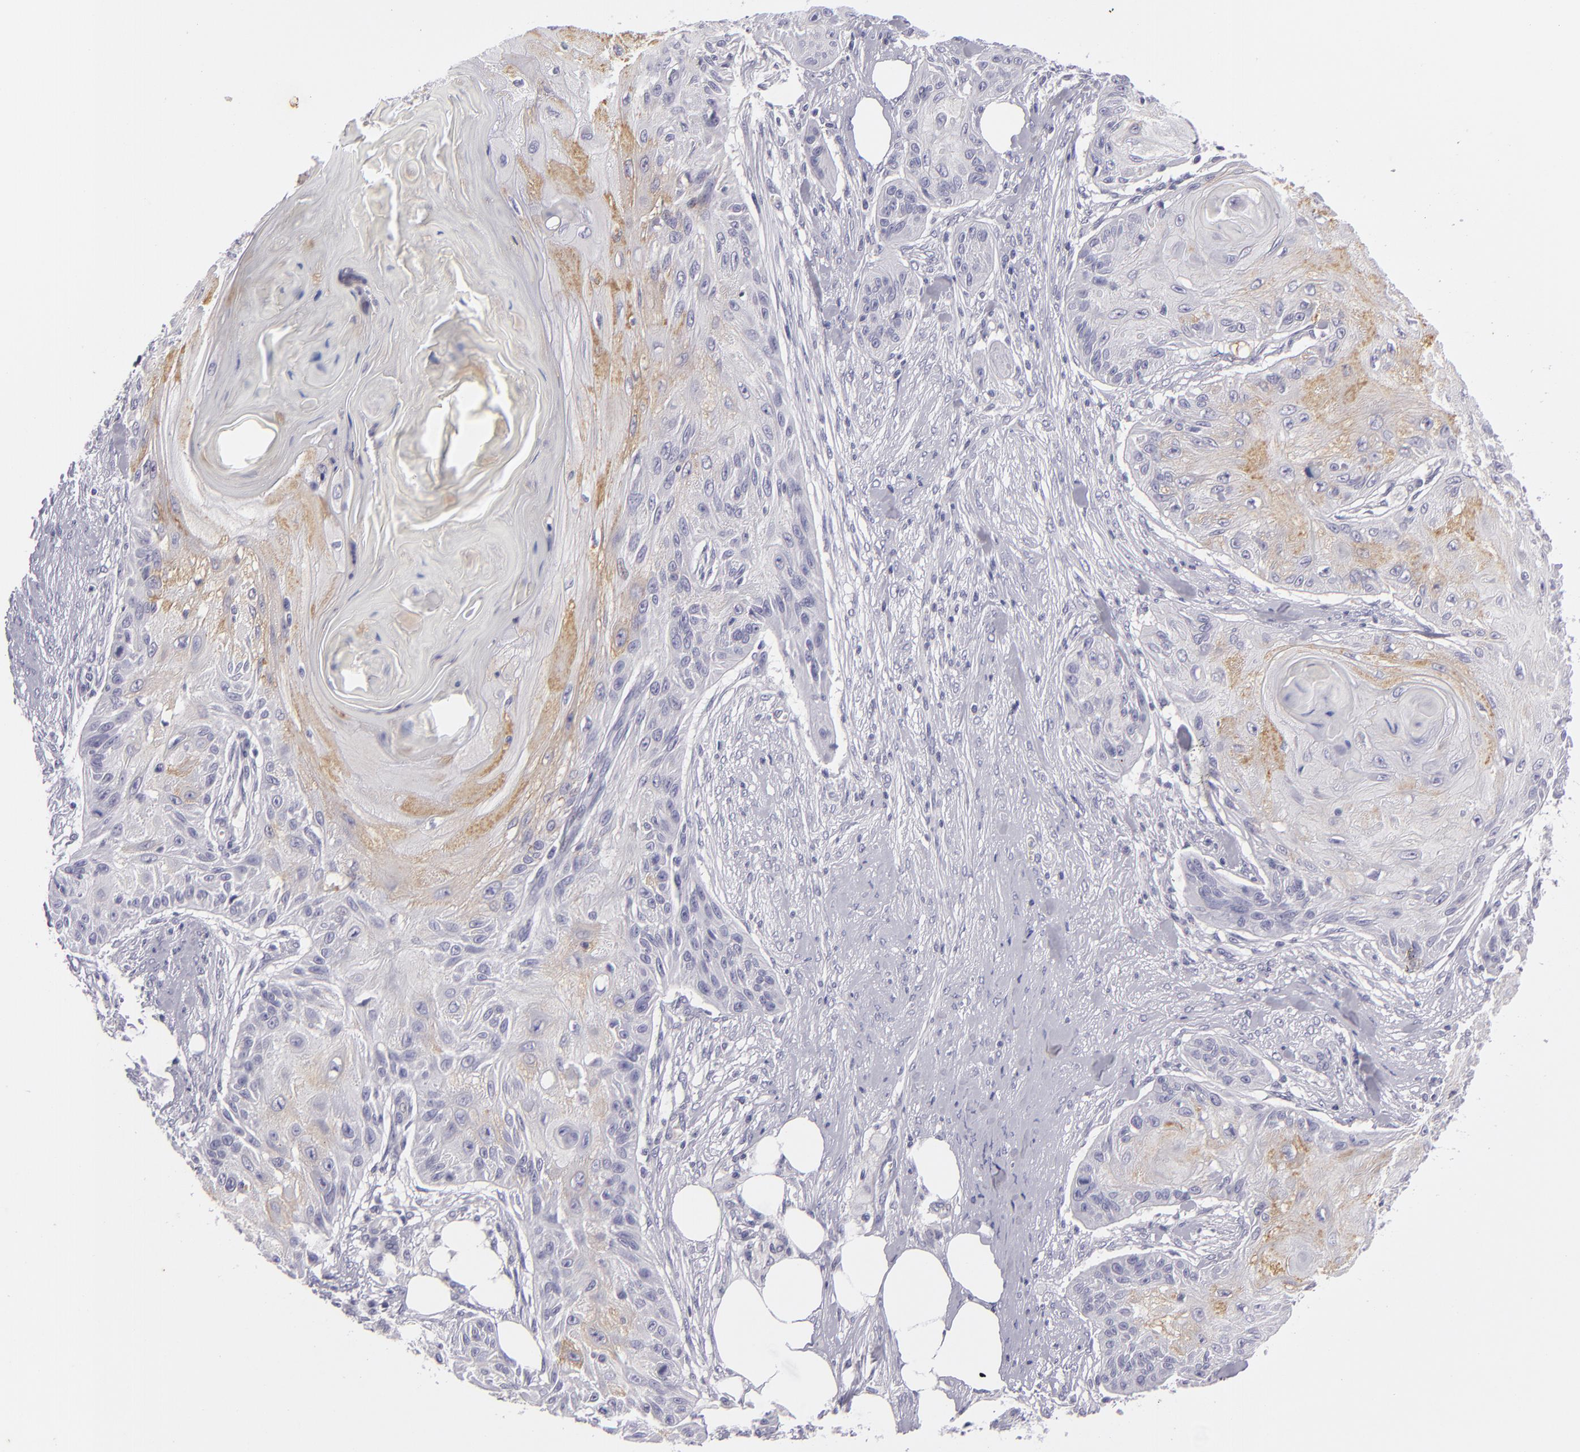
{"staining": {"intensity": "negative", "quantity": "none", "location": "none"}, "tissue": "skin cancer", "cell_type": "Tumor cells", "image_type": "cancer", "snomed": [{"axis": "morphology", "description": "Squamous cell carcinoma, NOS"}, {"axis": "topography", "description": "Skin"}], "caption": "Protein analysis of skin cancer (squamous cell carcinoma) exhibits no significant staining in tumor cells.", "gene": "TNNC1", "patient": {"sex": "female", "age": 88}}